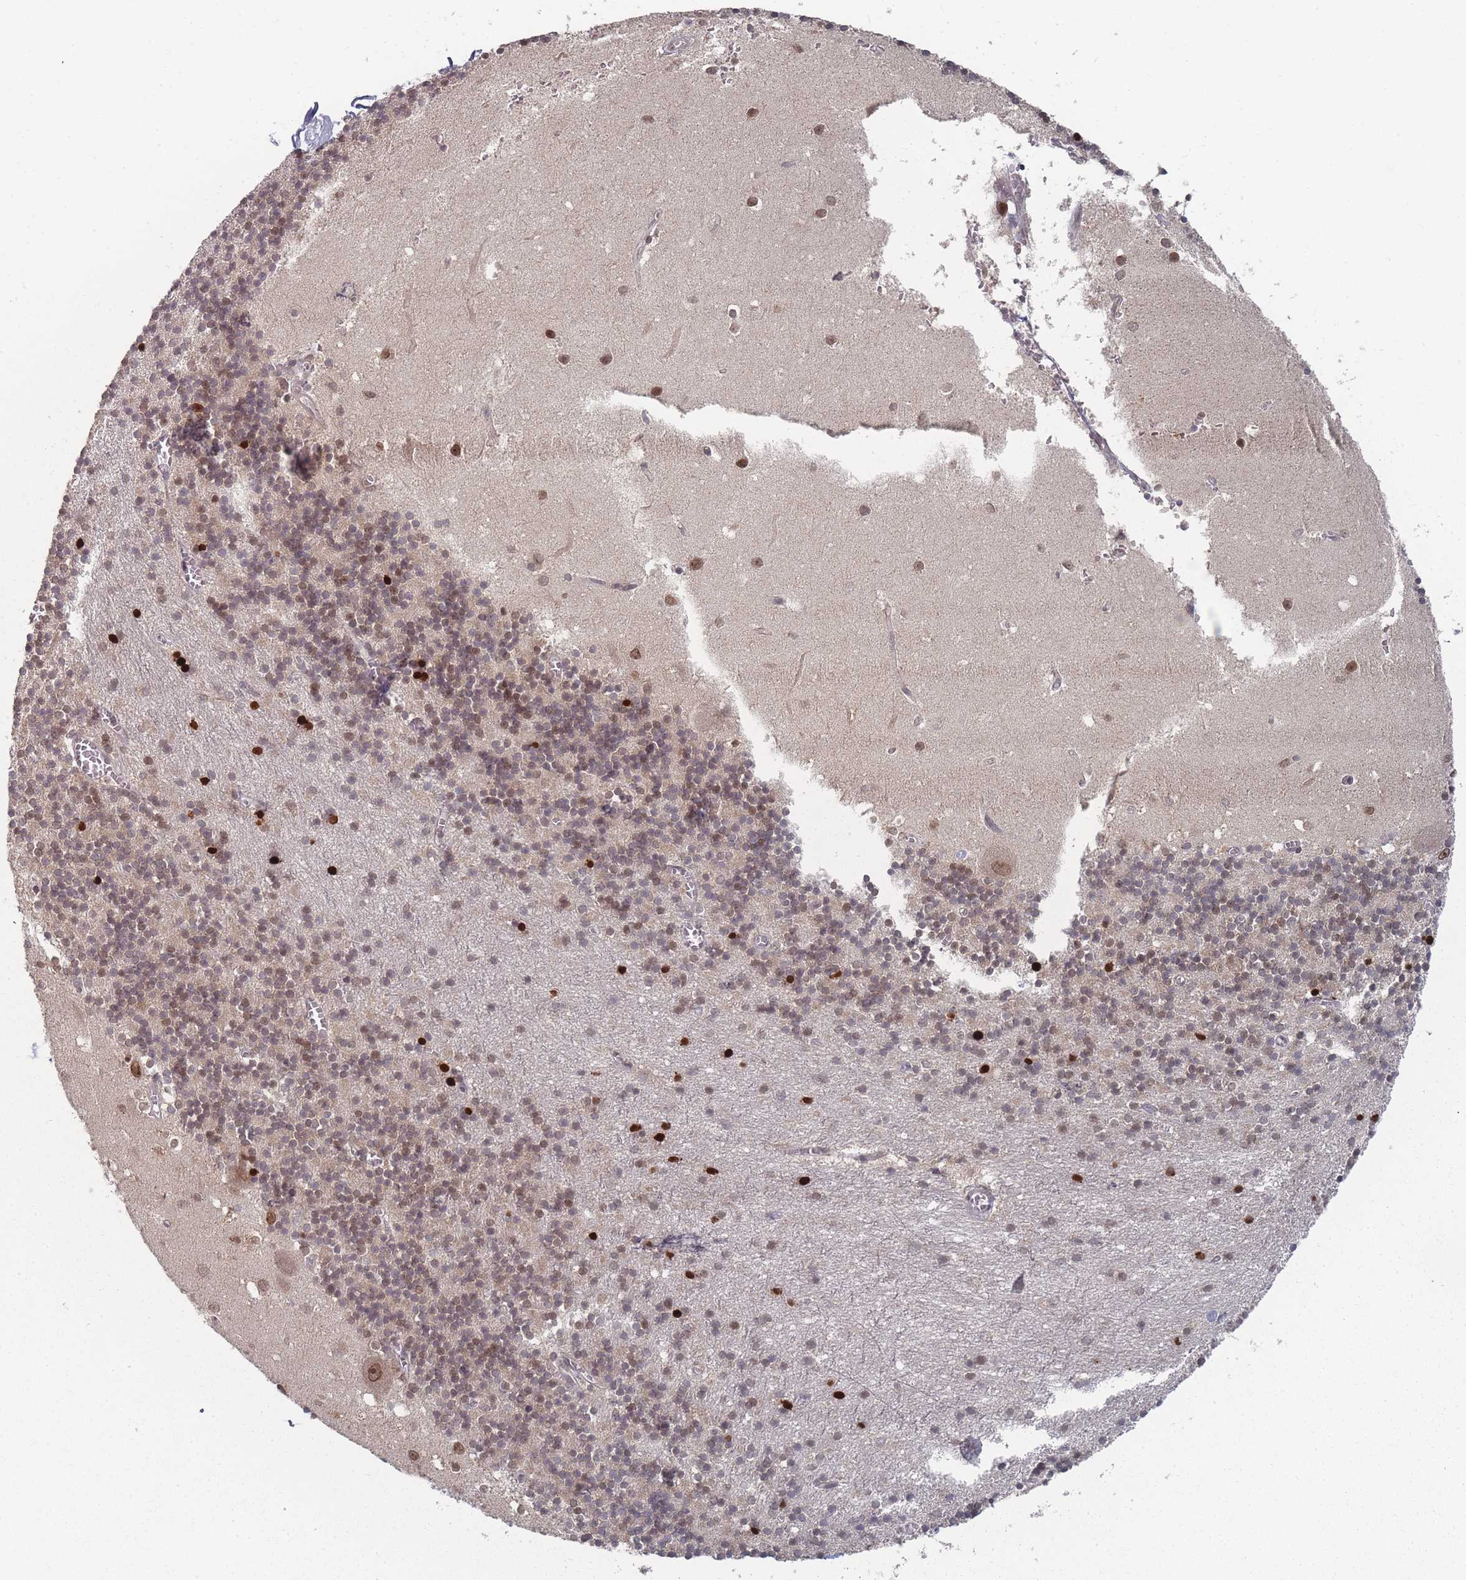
{"staining": {"intensity": "strong", "quantity": "<25%", "location": "nuclear"}, "tissue": "cerebellum", "cell_type": "Cells in granular layer", "image_type": "normal", "snomed": [{"axis": "morphology", "description": "Normal tissue, NOS"}, {"axis": "topography", "description": "Cerebellum"}], "caption": "The immunohistochemical stain shows strong nuclear expression in cells in granular layer of benign cerebellum. (Stains: DAB in brown, nuclei in blue, Microscopy: brightfield microscopy at high magnification).", "gene": "TBC1D25", "patient": {"sex": "male", "age": 54}}